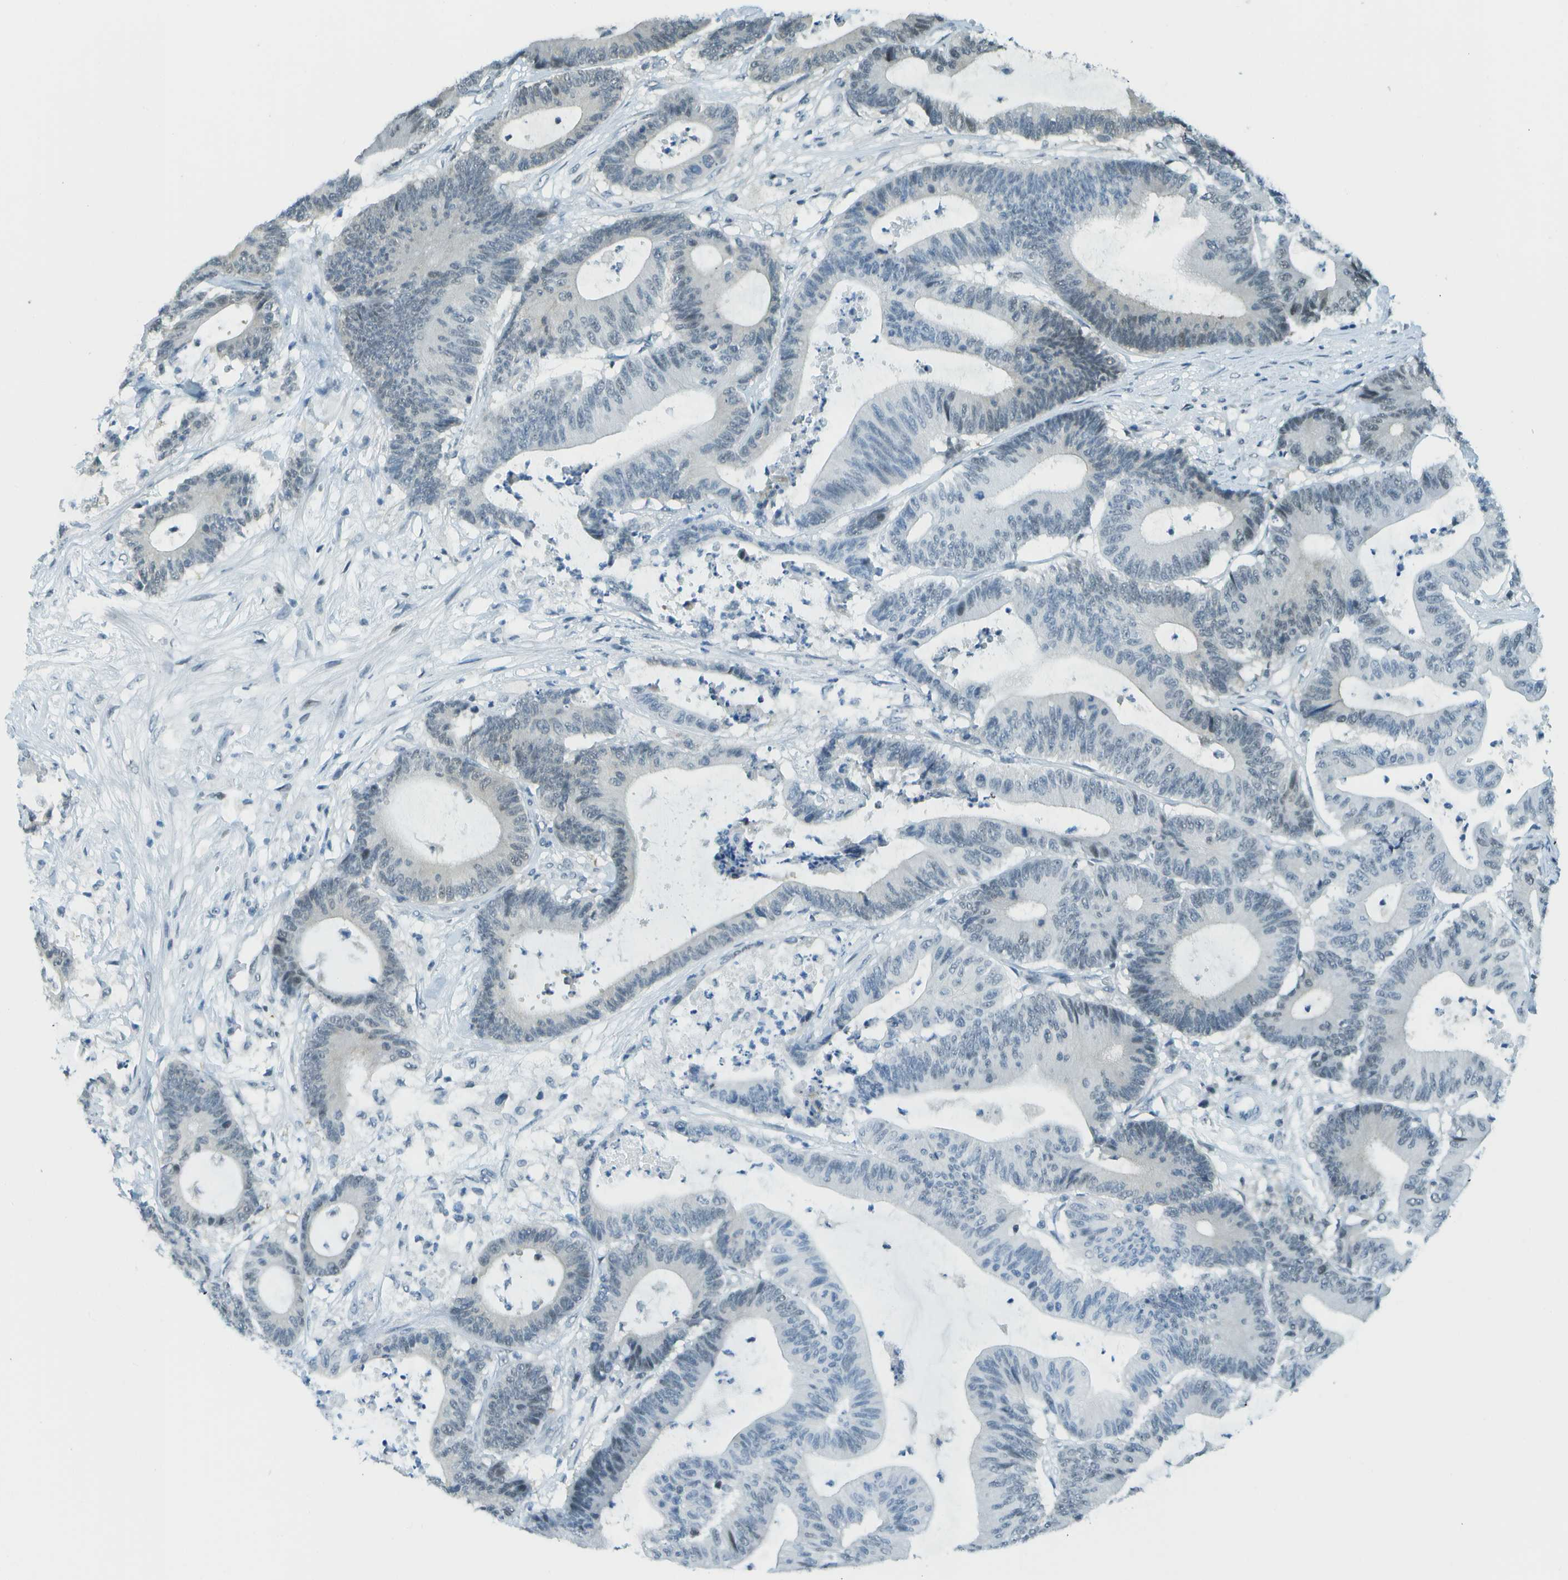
{"staining": {"intensity": "moderate", "quantity": "<25%", "location": "nuclear"}, "tissue": "colorectal cancer", "cell_type": "Tumor cells", "image_type": "cancer", "snomed": [{"axis": "morphology", "description": "Adenocarcinoma, NOS"}, {"axis": "topography", "description": "Colon"}], "caption": "Brown immunohistochemical staining in human colorectal cancer (adenocarcinoma) exhibits moderate nuclear staining in approximately <25% of tumor cells.", "gene": "NEK11", "patient": {"sex": "female", "age": 84}}